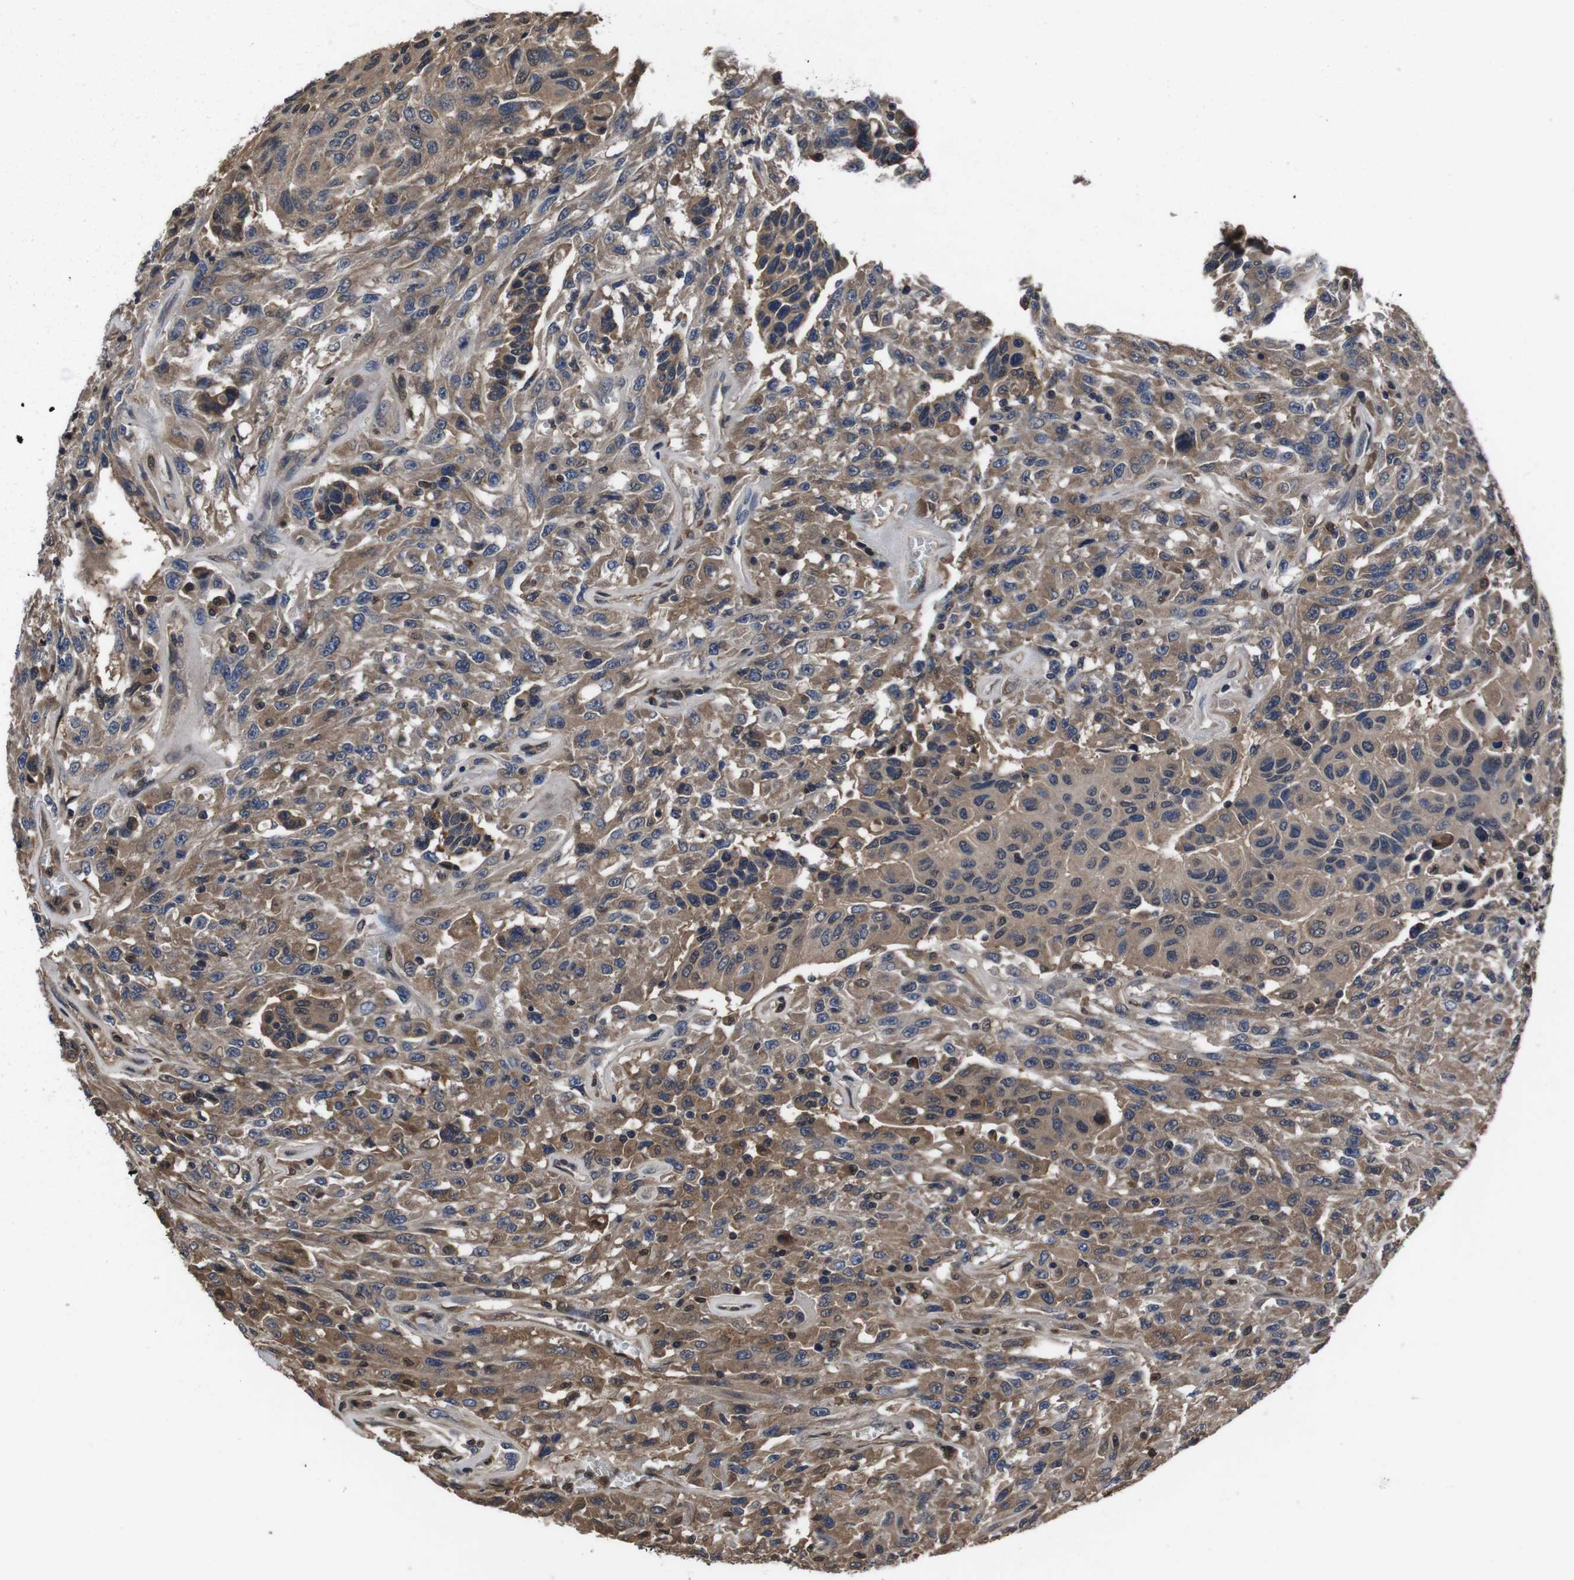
{"staining": {"intensity": "moderate", "quantity": ">75%", "location": "cytoplasmic/membranous"}, "tissue": "urothelial cancer", "cell_type": "Tumor cells", "image_type": "cancer", "snomed": [{"axis": "morphology", "description": "Urothelial carcinoma, High grade"}, {"axis": "topography", "description": "Urinary bladder"}], "caption": "This image displays high-grade urothelial carcinoma stained with IHC to label a protein in brown. The cytoplasmic/membranous of tumor cells show moderate positivity for the protein. Nuclei are counter-stained blue.", "gene": "CXCL11", "patient": {"sex": "male", "age": 66}}